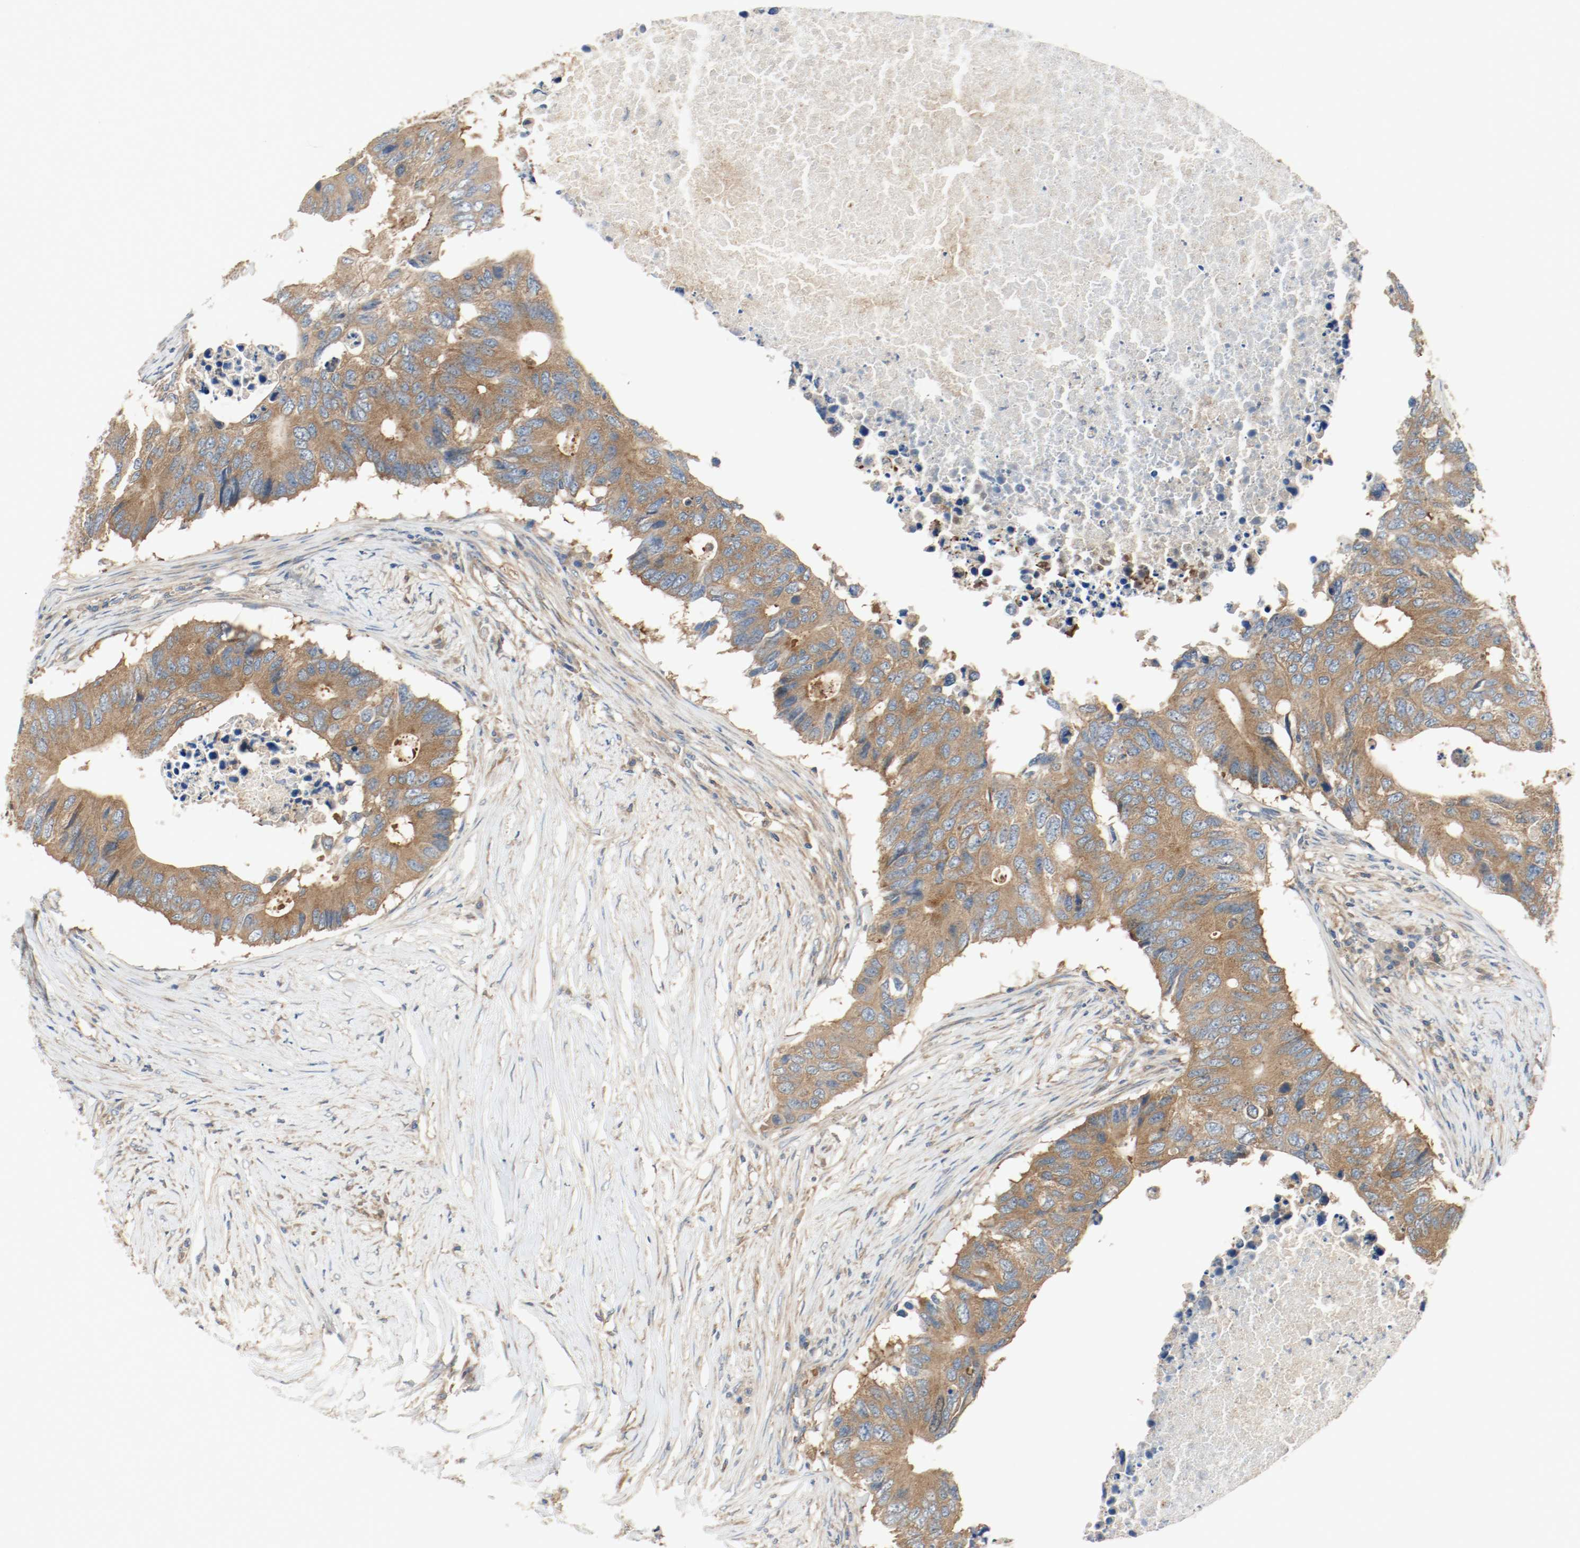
{"staining": {"intensity": "strong", "quantity": ">75%", "location": "cytoplasmic/membranous"}, "tissue": "colorectal cancer", "cell_type": "Tumor cells", "image_type": "cancer", "snomed": [{"axis": "morphology", "description": "Adenocarcinoma, NOS"}, {"axis": "topography", "description": "Colon"}], "caption": "Protein staining of adenocarcinoma (colorectal) tissue shows strong cytoplasmic/membranous staining in about >75% of tumor cells.", "gene": "HGS", "patient": {"sex": "male", "age": 71}}